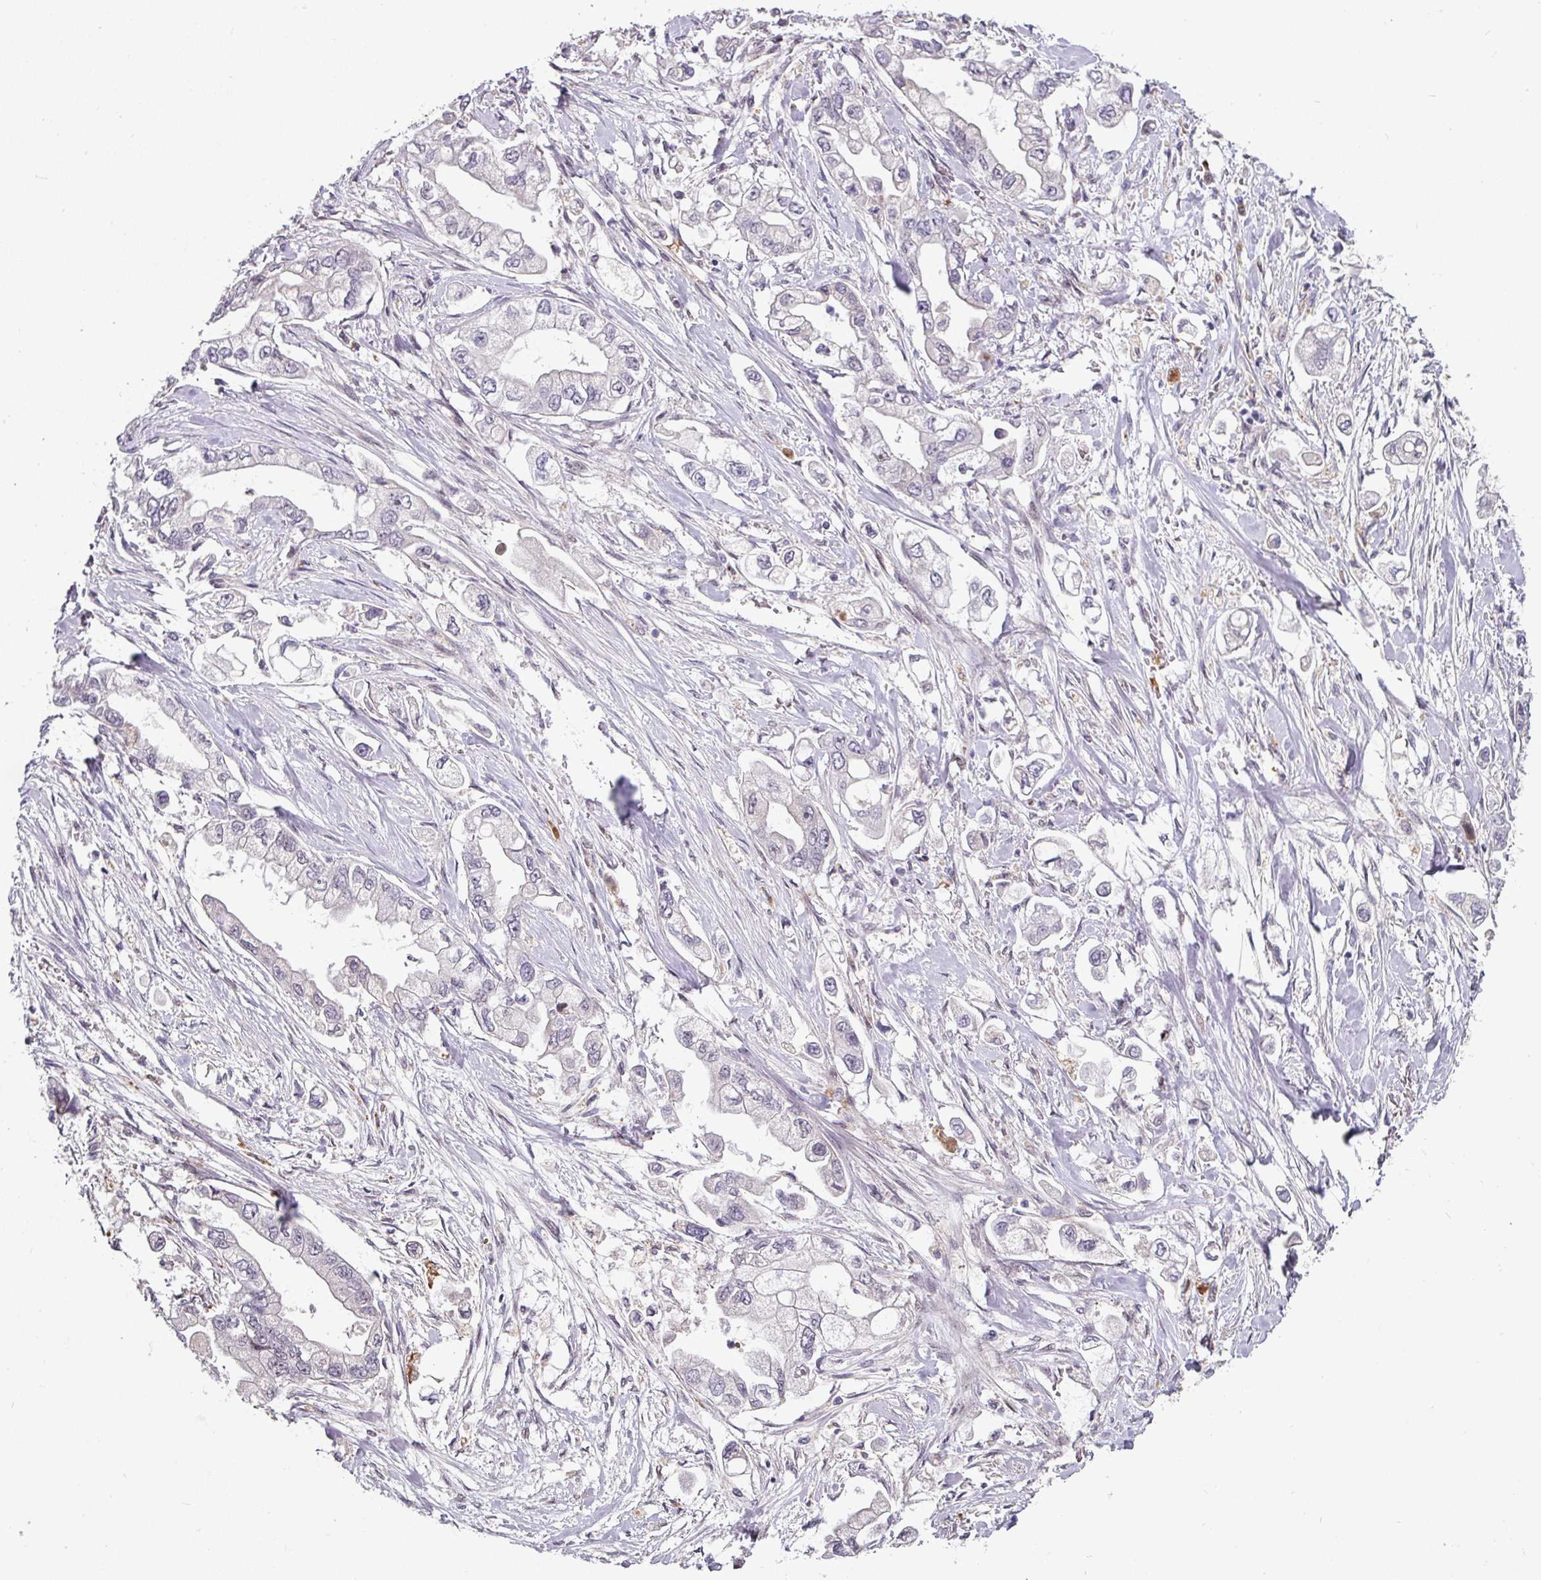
{"staining": {"intensity": "negative", "quantity": "none", "location": "none"}, "tissue": "stomach cancer", "cell_type": "Tumor cells", "image_type": "cancer", "snomed": [{"axis": "morphology", "description": "Adenocarcinoma, NOS"}, {"axis": "topography", "description": "Stomach"}], "caption": "Immunohistochemistry (IHC) photomicrograph of neoplastic tissue: human adenocarcinoma (stomach) stained with DAB displays no significant protein expression in tumor cells.", "gene": "SWSAP1", "patient": {"sex": "male", "age": 62}}